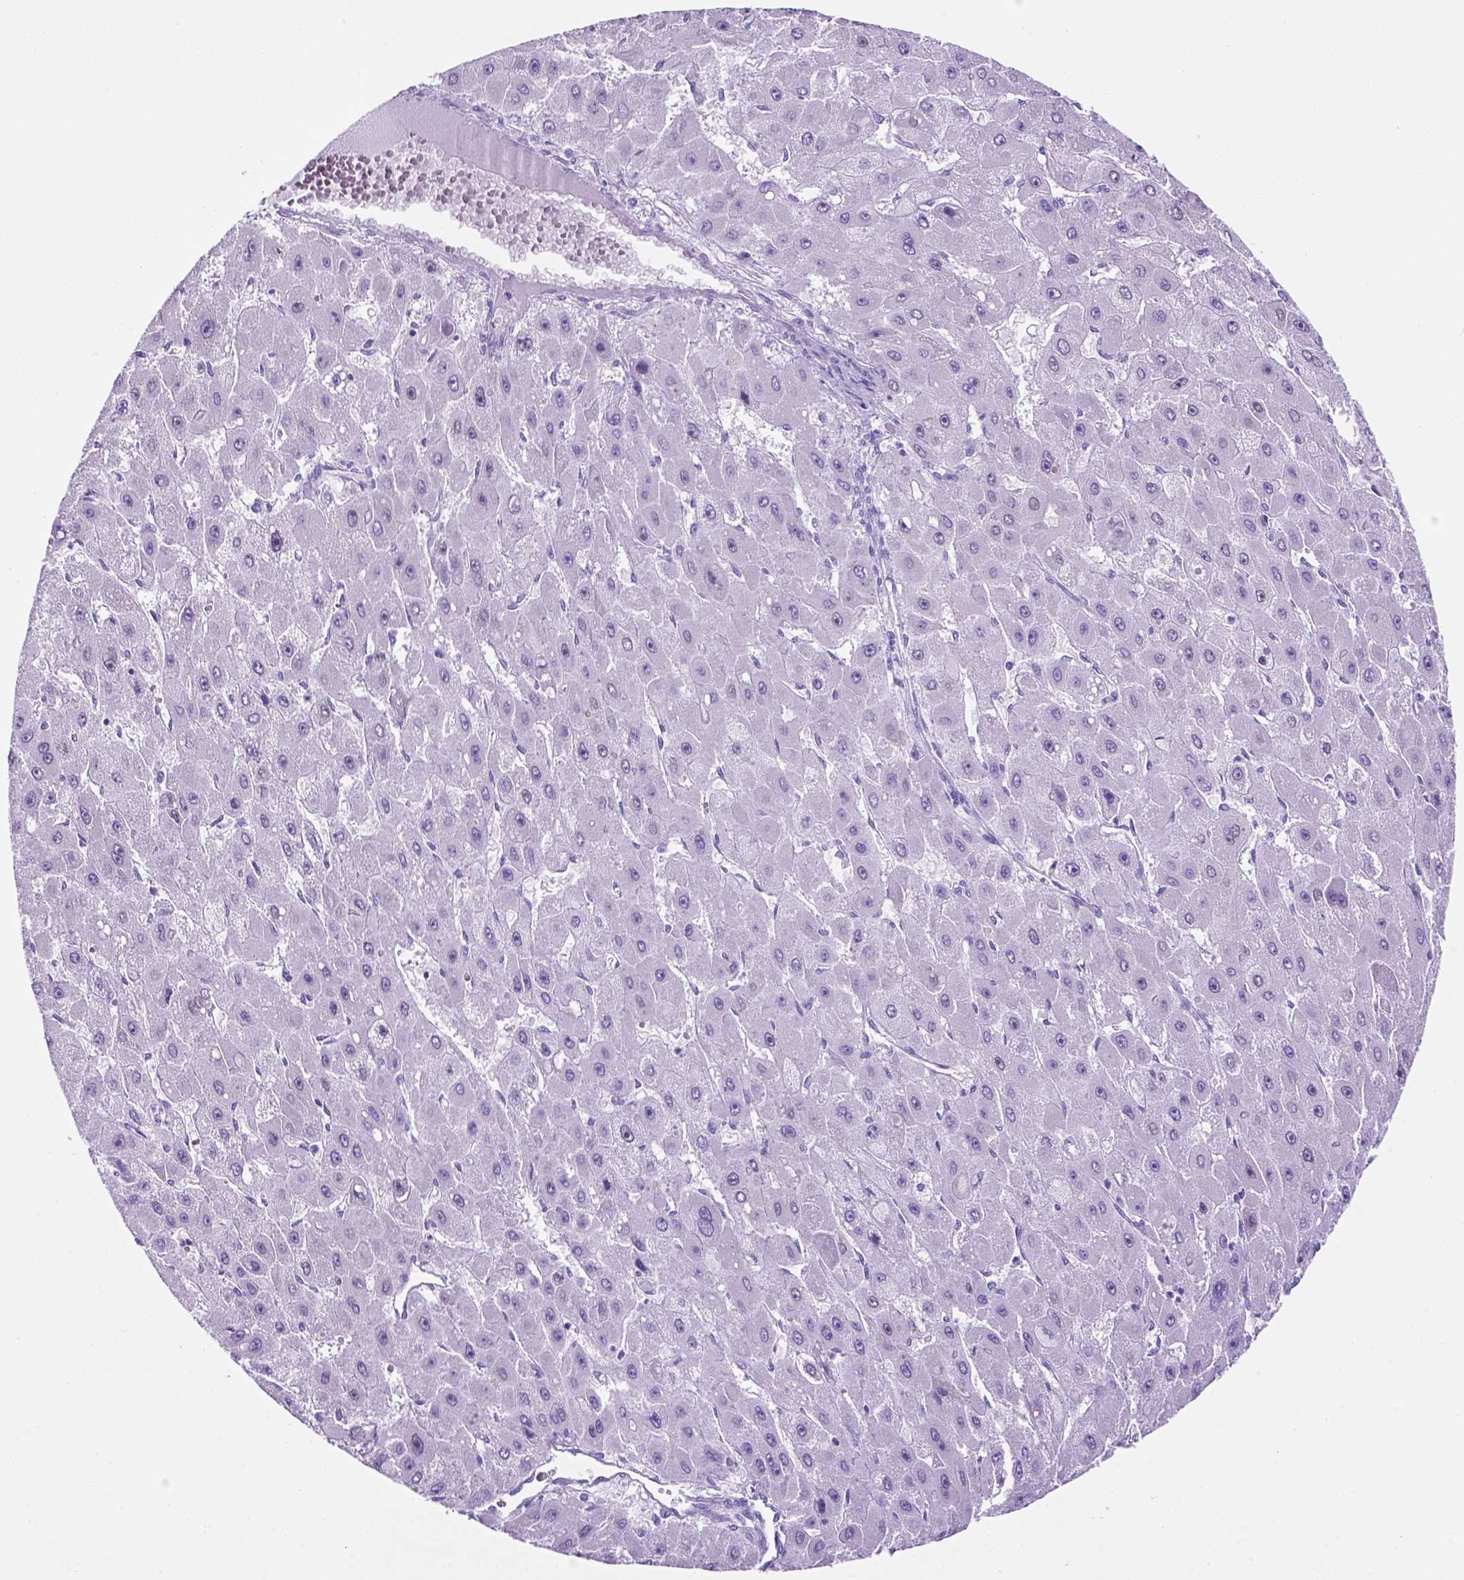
{"staining": {"intensity": "negative", "quantity": "none", "location": "none"}, "tissue": "liver cancer", "cell_type": "Tumor cells", "image_type": "cancer", "snomed": [{"axis": "morphology", "description": "Carcinoma, Hepatocellular, NOS"}, {"axis": "topography", "description": "Liver"}], "caption": "IHC photomicrograph of human liver hepatocellular carcinoma stained for a protein (brown), which shows no positivity in tumor cells. (IHC, brightfield microscopy, high magnification).", "gene": "TMEM210", "patient": {"sex": "female", "age": 25}}